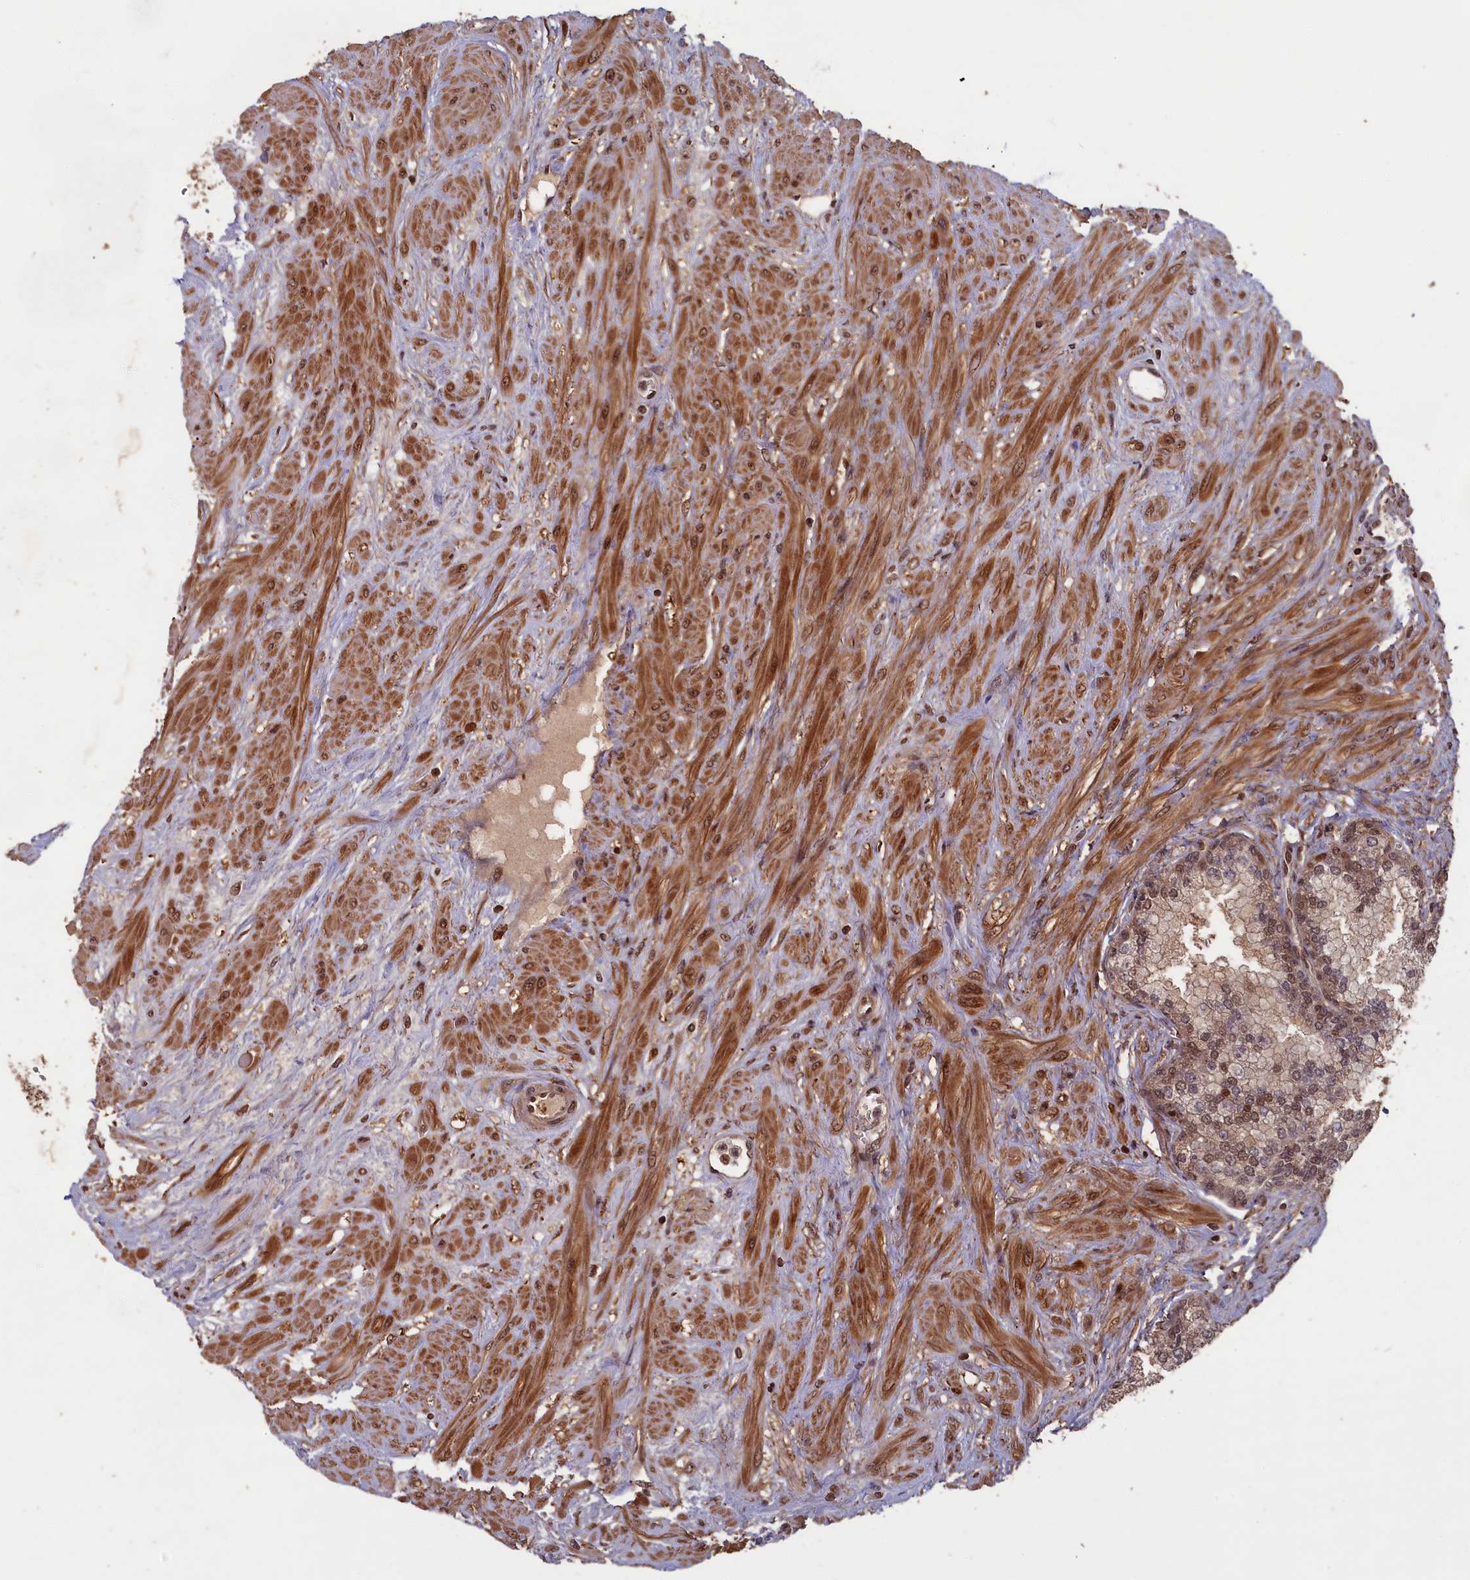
{"staining": {"intensity": "moderate", "quantity": ">75%", "location": "cytoplasmic/membranous,nuclear"}, "tissue": "prostate", "cell_type": "Glandular cells", "image_type": "normal", "snomed": [{"axis": "morphology", "description": "Normal tissue, NOS"}, {"axis": "topography", "description": "Prostate"}], "caption": "Immunohistochemistry (IHC) of benign human prostate exhibits medium levels of moderate cytoplasmic/membranous,nuclear staining in about >75% of glandular cells.", "gene": "HIF3A", "patient": {"sex": "male", "age": 60}}